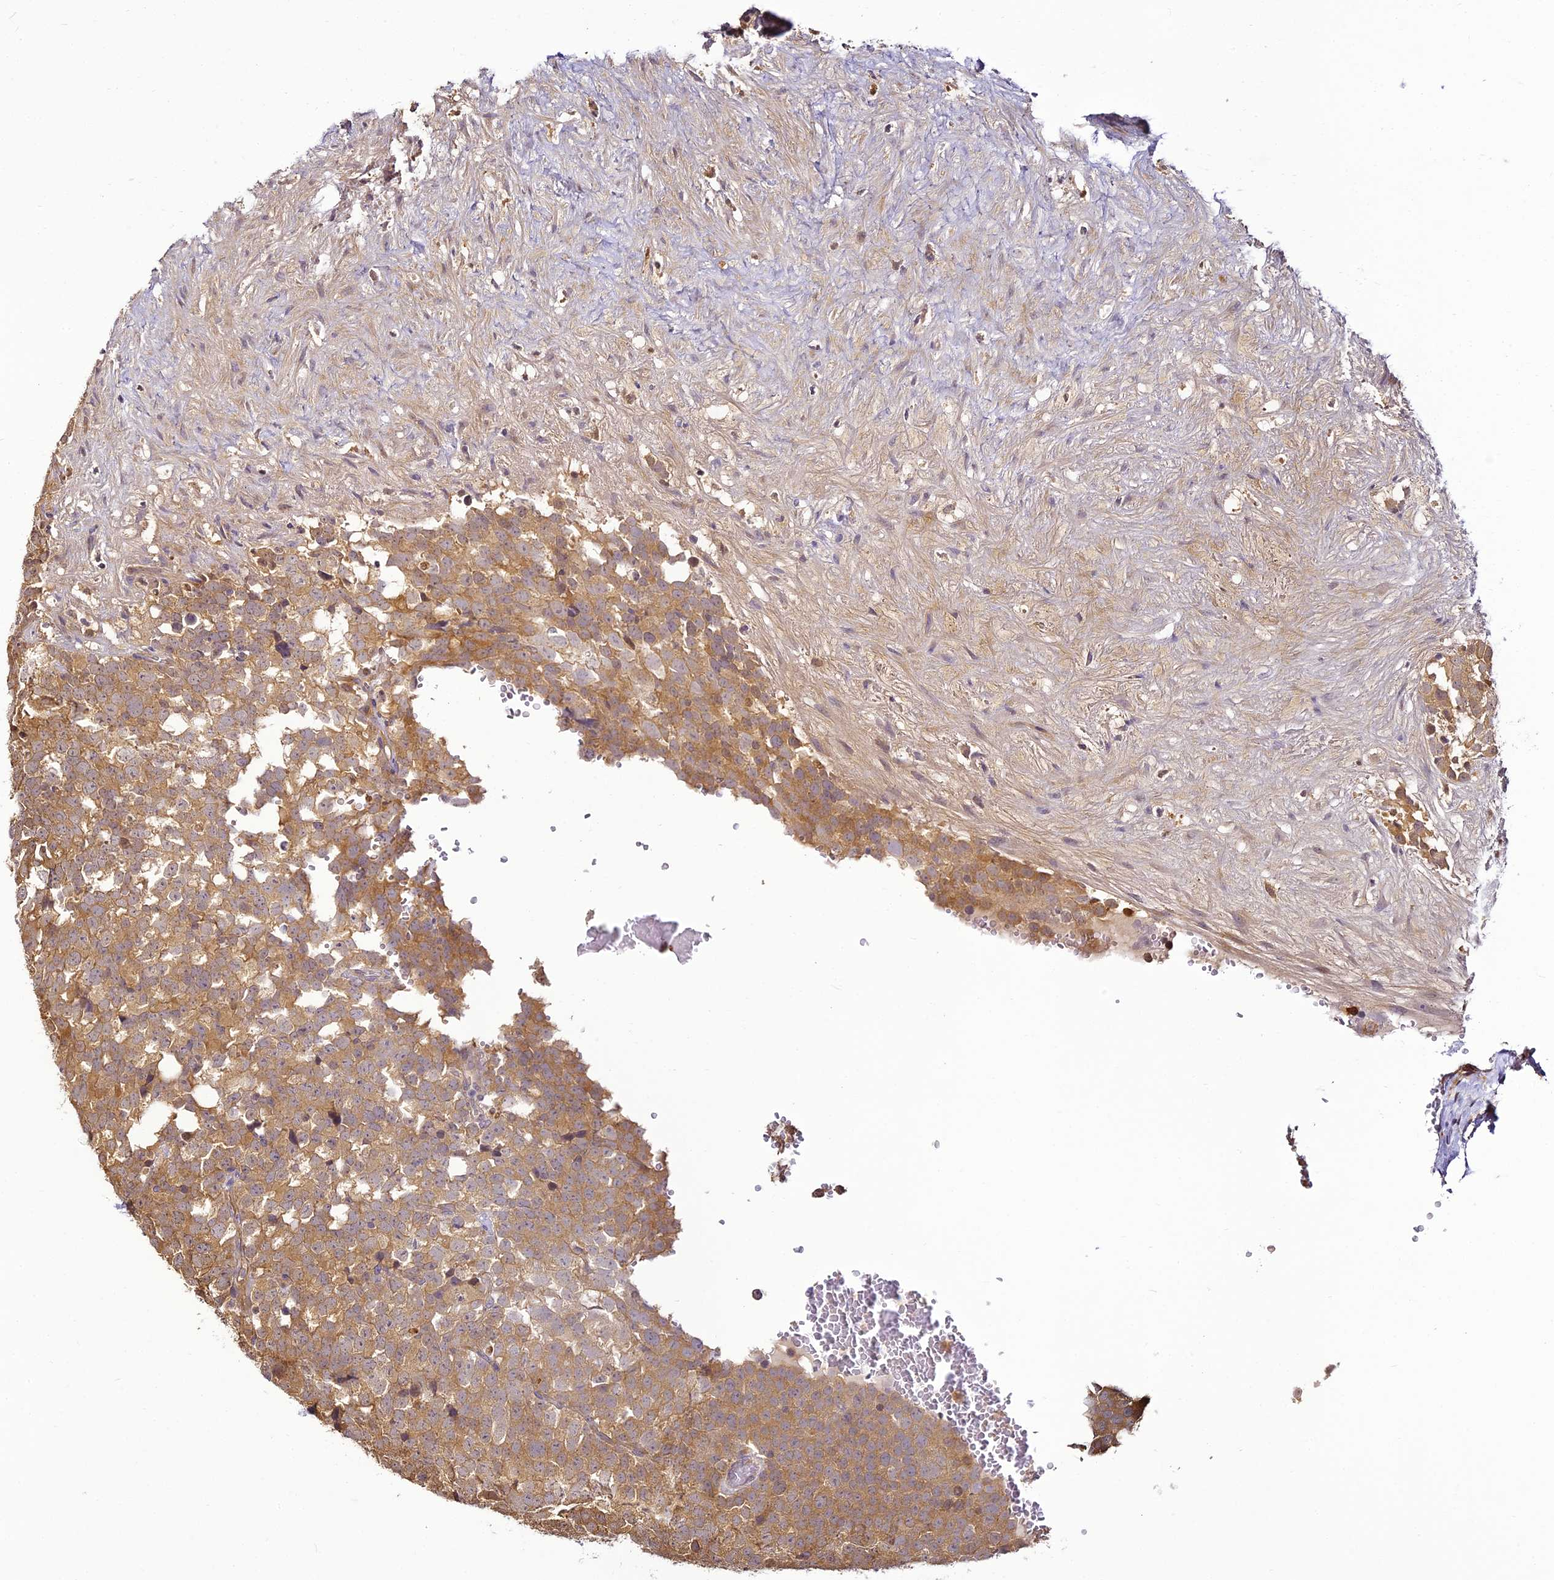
{"staining": {"intensity": "moderate", "quantity": ">75%", "location": "cytoplasmic/membranous"}, "tissue": "testis cancer", "cell_type": "Tumor cells", "image_type": "cancer", "snomed": [{"axis": "morphology", "description": "Seminoma, NOS"}, {"axis": "topography", "description": "Testis"}], "caption": "Immunohistochemical staining of seminoma (testis) demonstrates moderate cytoplasmic/membranous protein staining in about >75% of tumor cells.", "gene": "BCDIN3D", "patient": {"sex": "male", "age": 71}}